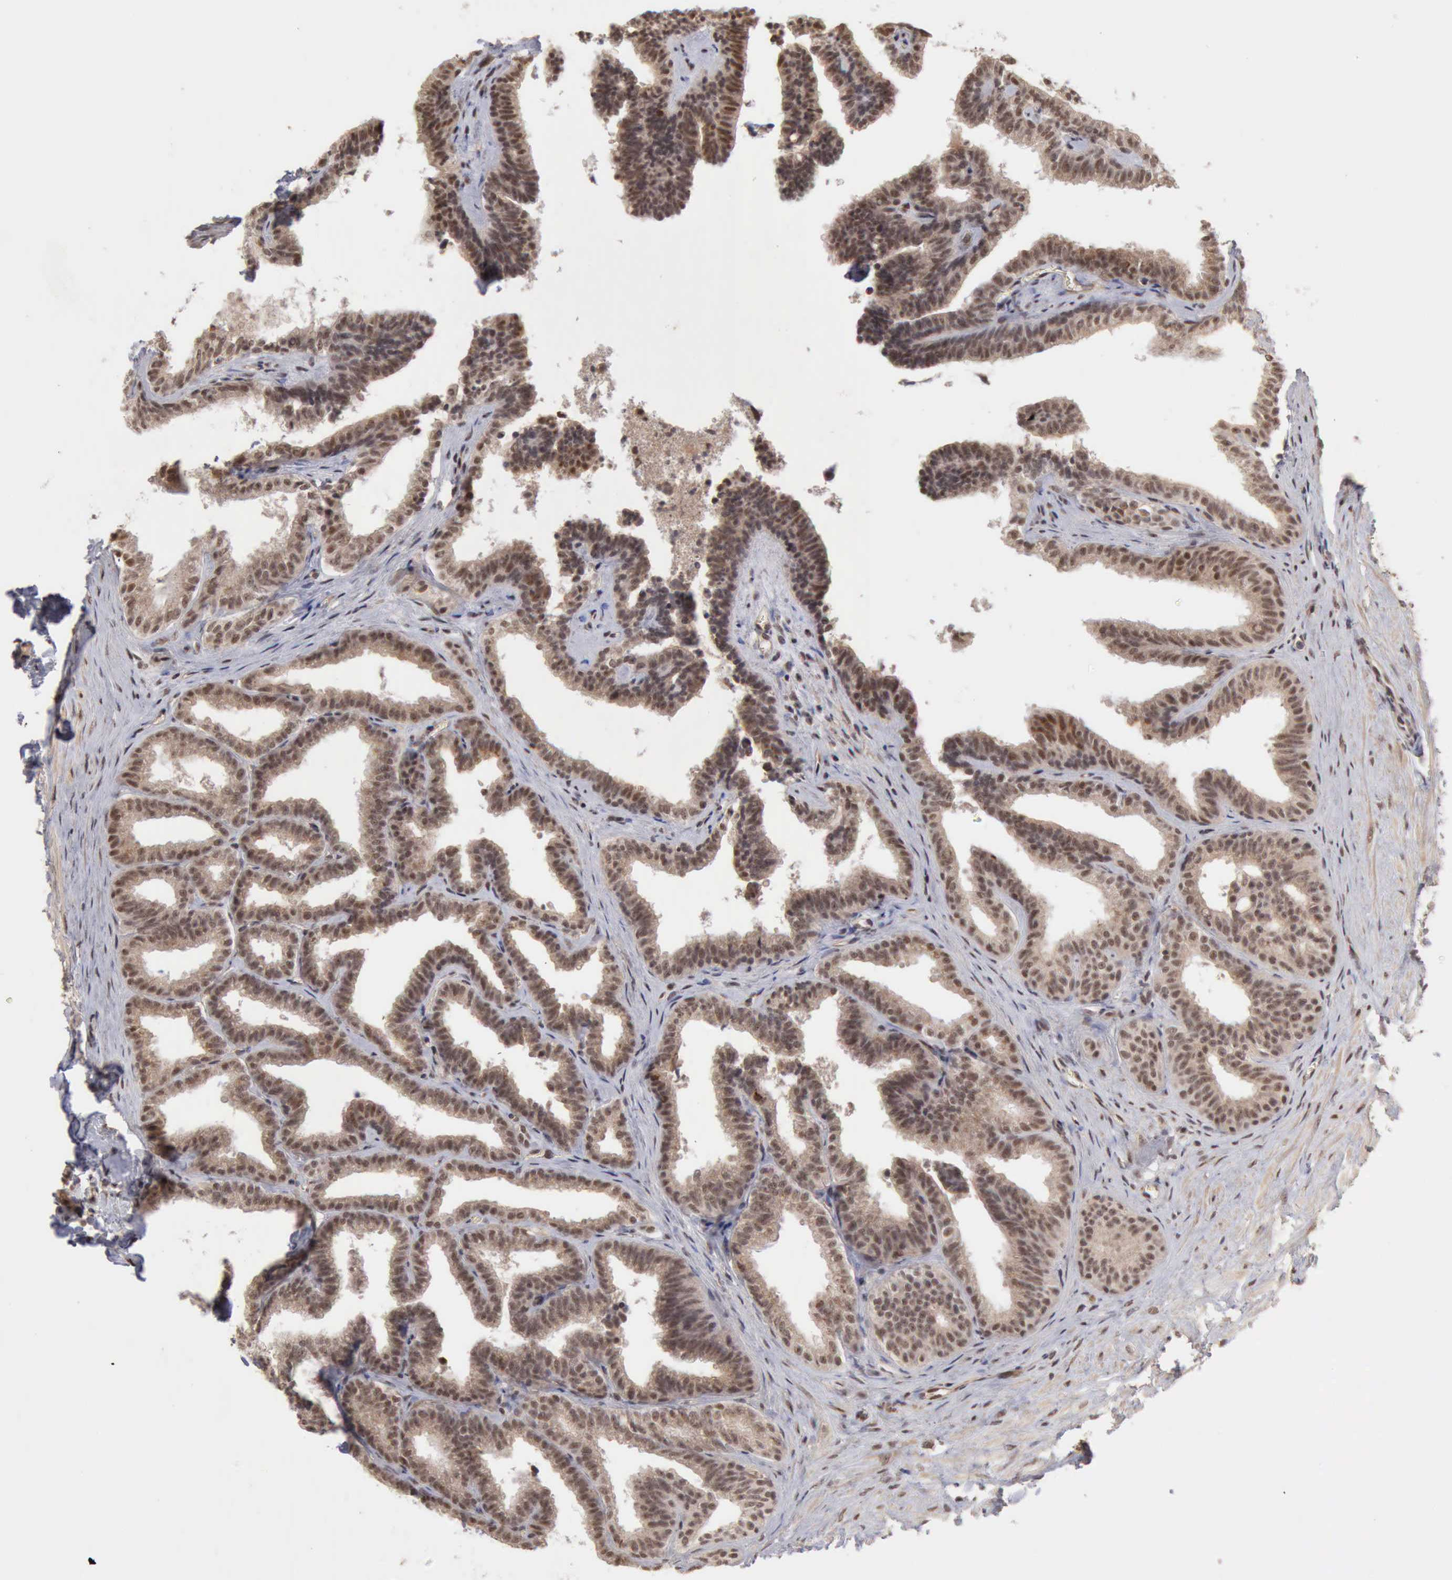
{"staining": {"intensity": "moderate", "quantity": ">75%", "location": "cytoplasmic/membranous,nuclear"}, "tissue": "seminal vesicle", "cell_type": "Glandular cells", "image_type": "normal", "snomed": [{"axis": "morphology", "description": "Normal tissue, NOS"}, {"axis": "topography", "description": "Seminal veicle"}], "caption": "Immunohistochemical staining of normal human seminal vesicle demonstrates medium levels of moderate cytoplasmic/membranous,nuclear expression in approximately >75% of glandular cells. The protein is shown in brown color, while the nuclei are stained blue.", "gene": "CDKN2A", "patient": {"sex": "male", "age": 26}}